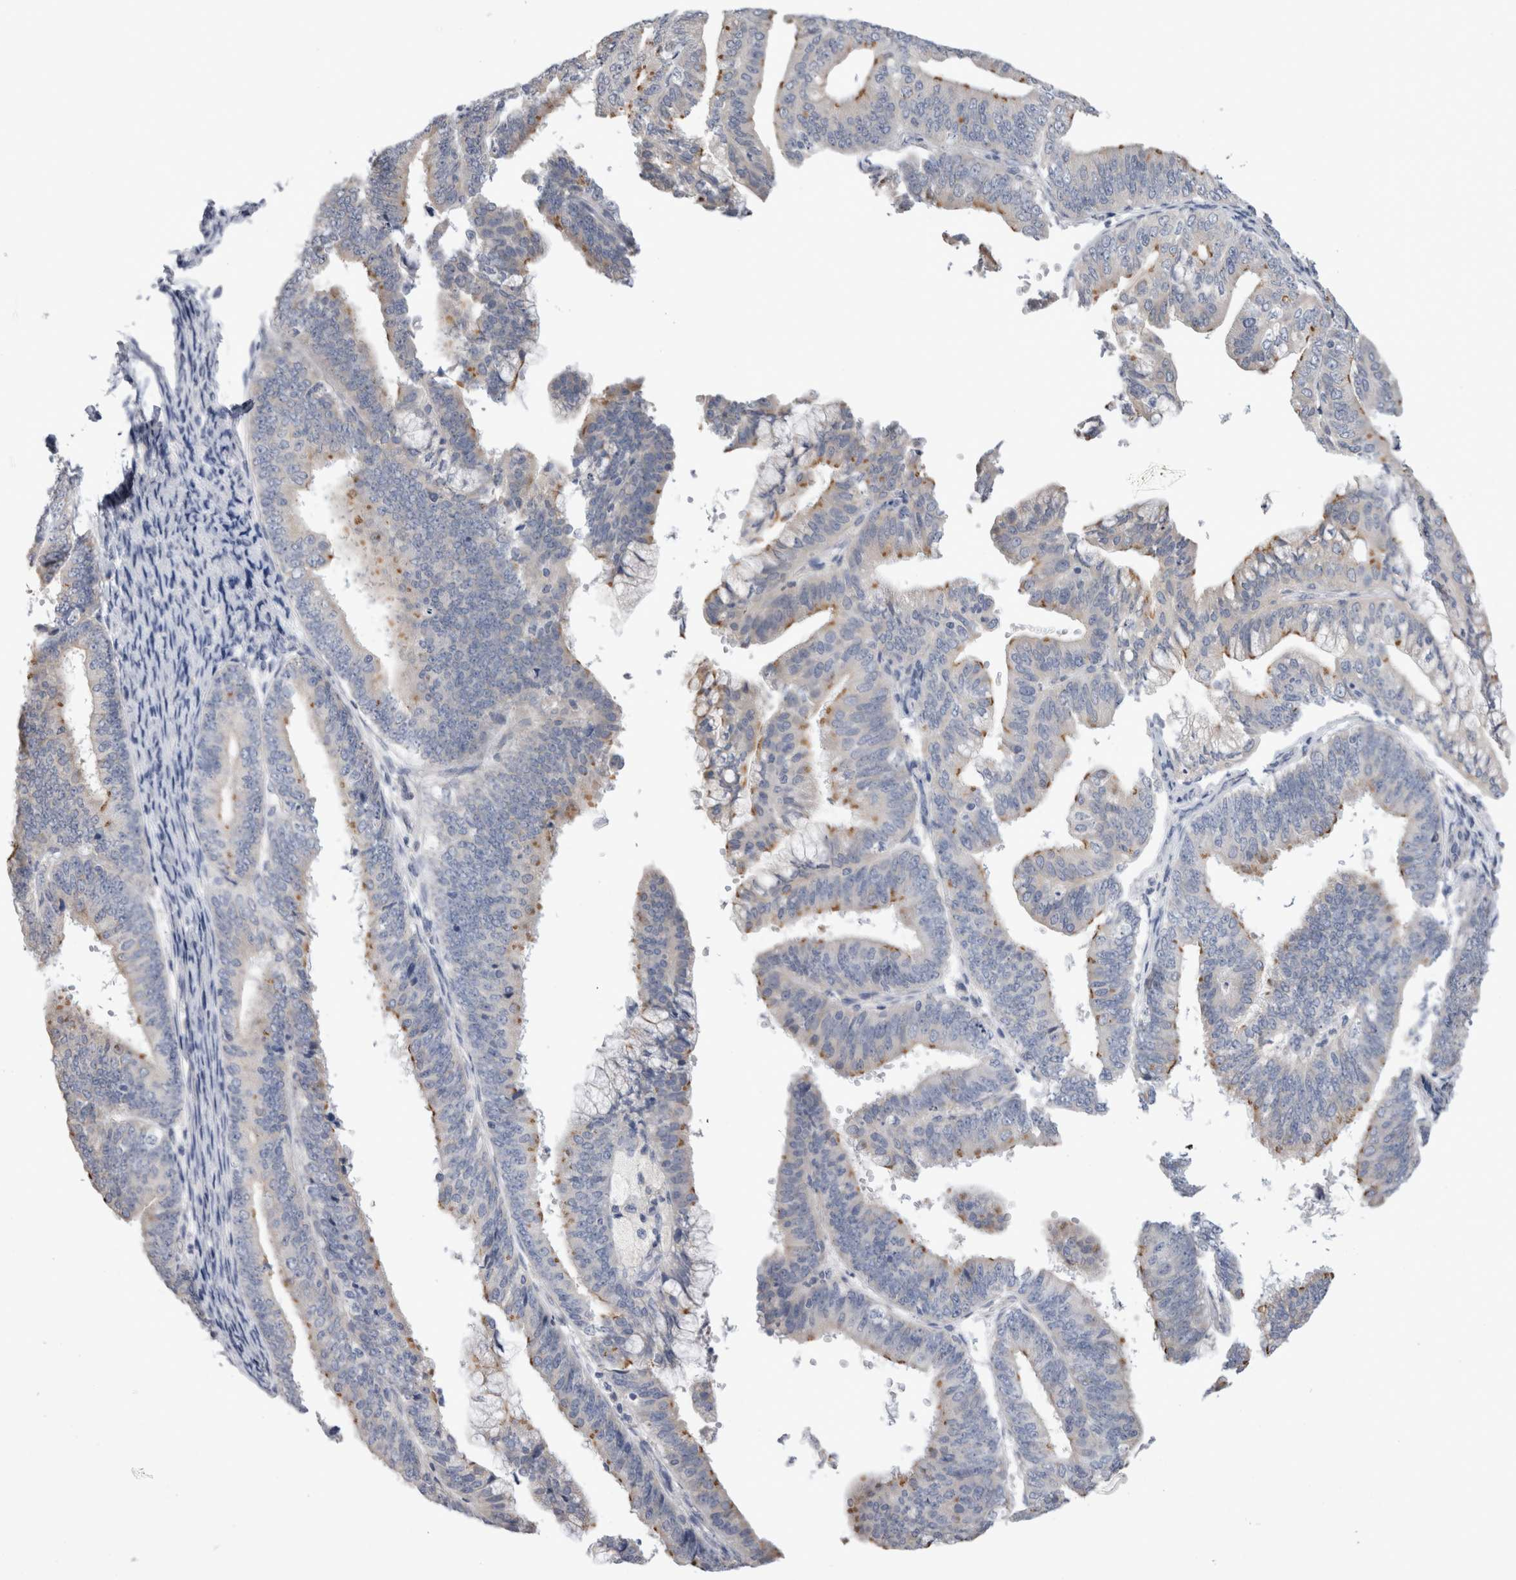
{"staining": {"intensity": "moderate", "quantity": "<25%", "location": "cytoplasmic/membranous"}, "tissue": "endometrial cancer", "cell_type": "Tumor cells", "image_type": "cancer", "snomed": [{"axis": "morphology", "description": "Adenocarcinoma, NOS"}, {"axis": "topography", "description": "Endometrium"}], "caption": "Immunohistochemistry (IHC) (DAB) staining of human endometrial cancer exhibits moderate cytoplasmic/membranous protein staining in about <25% of tumor cells.", "gene": "SMAP2", "patient": {"sex": "female", "age": 63}}